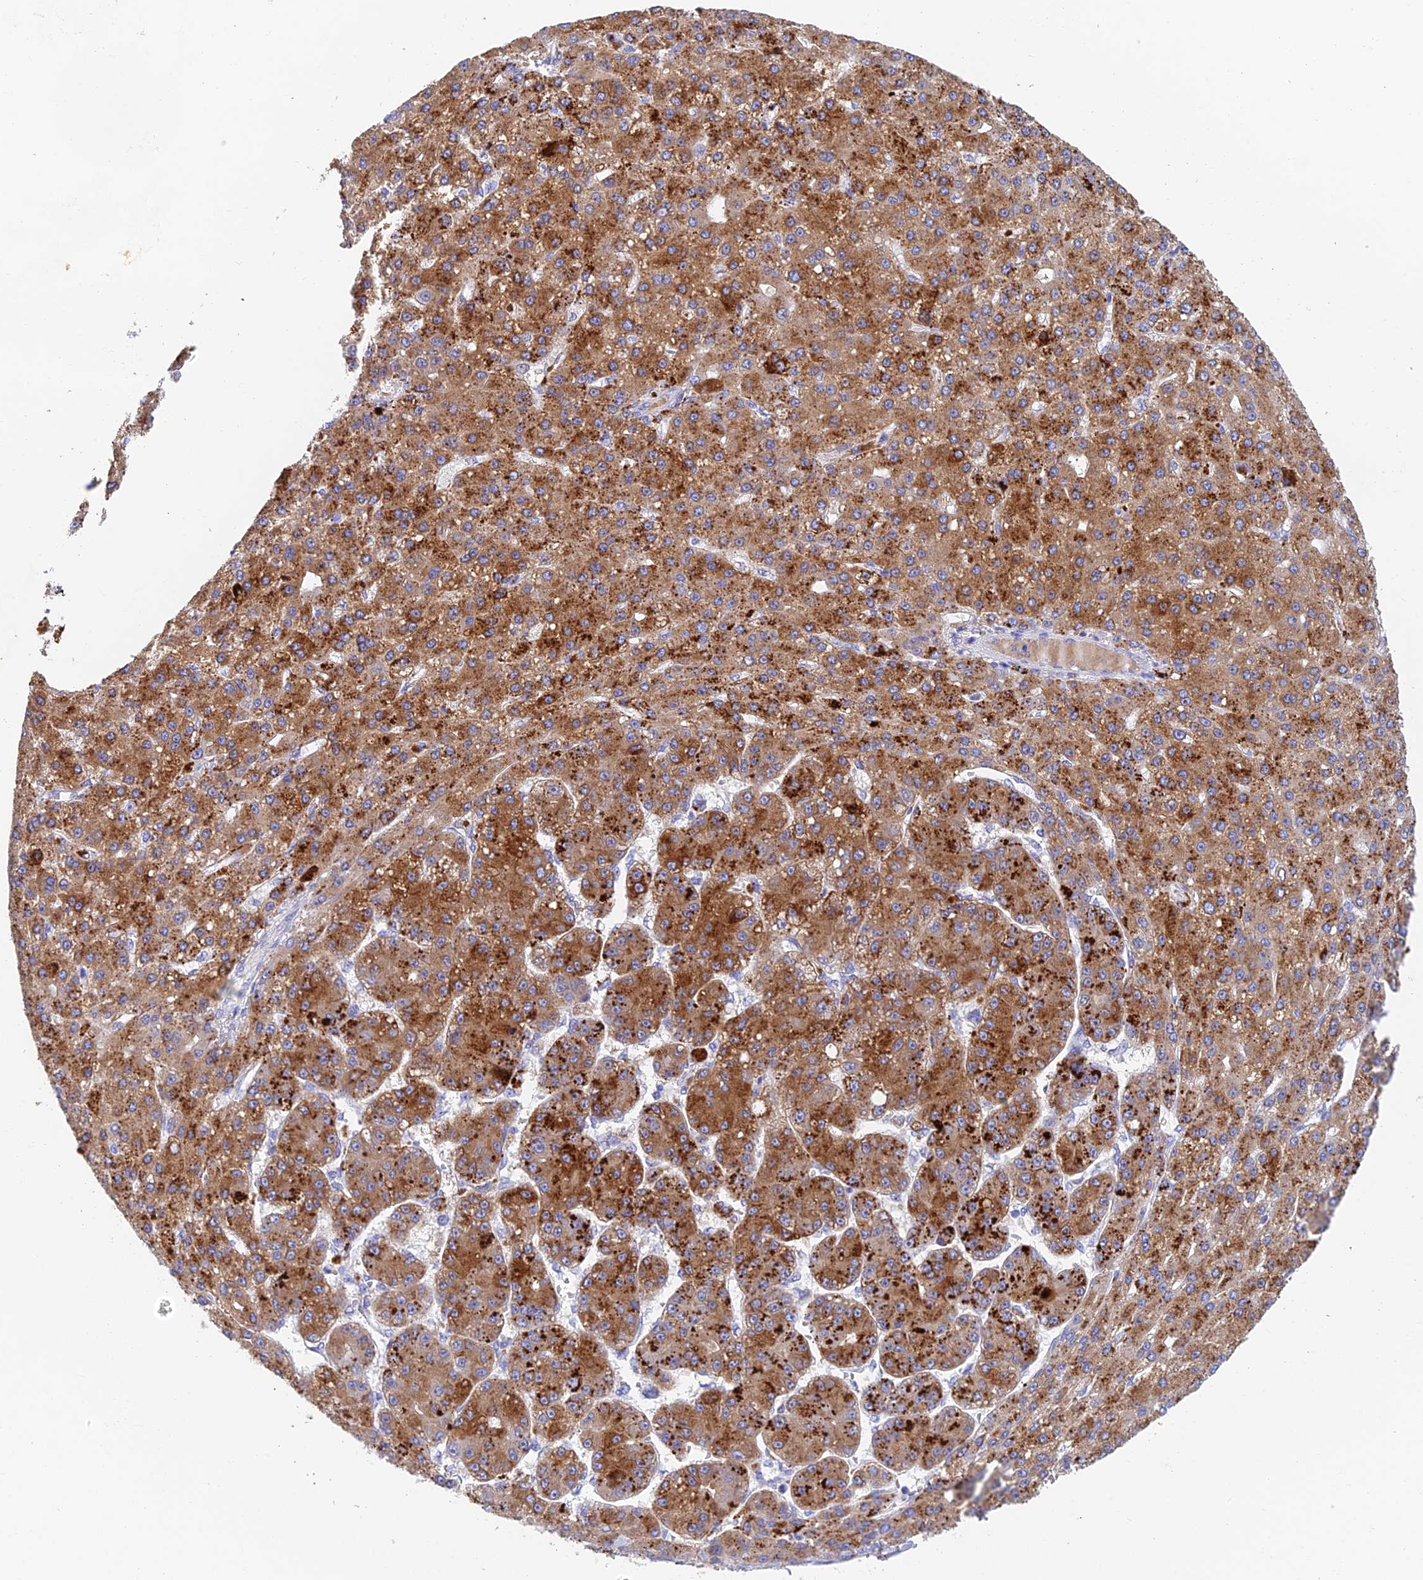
{"staining": {"intensity": "moderate", "quantity": ">75%", "location": "cytoplasmic/membranous"}, "tissue": "liver cancer", "cell_type": "Tumor cells", "image_type": "cancer", "snomed": [{"axis": "morphology", "description": "Carcinoma, Hepatocellular, NOS"}, {"axis": "topography", "description": "Liver"}], "caption": "Liver cancer stained with immunohistochemistry (IHC) displays moderate cytoplasmic/membranous staining in about >75% of tumor cells. The staining was performed using DAB, with brown indicating positive protein expression. Nuclei are stained blue with hematoxylin.", "gene": "ADAMTS13", "patient": {"sex": "male", "age": 67}}